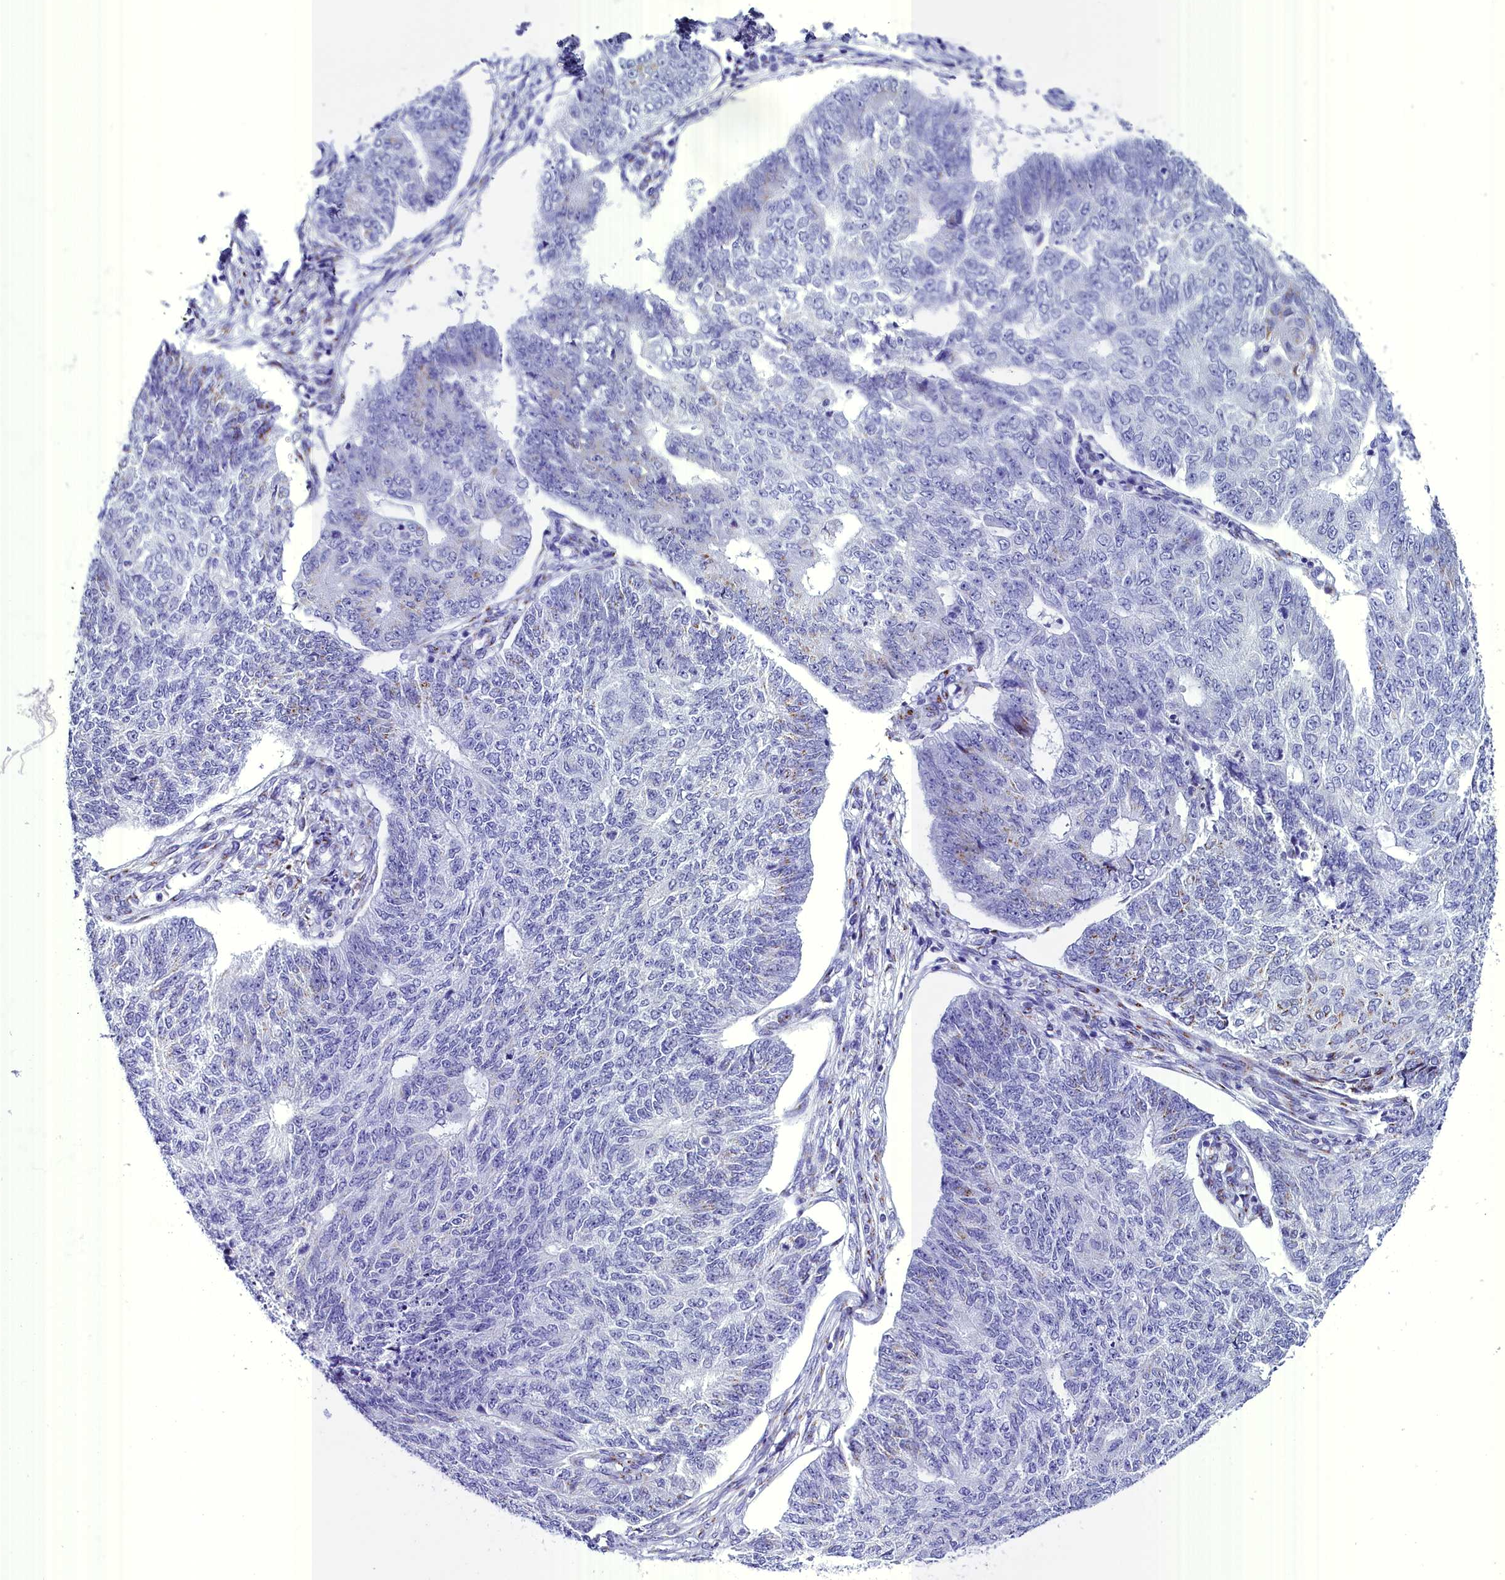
{"staining": {"intensity": "negative", "quantity": "none", "location": "none"}, "tissue": "endometrial cancer", "cell_type": "Tumor cells", "image_type": "cancer", "snomed": [{"axis": "morphology", "description": "Adenocarcinoma, NOS"}, {"axis": "topography", "description": "Endometrium"}], "caption": "Endometrial adenocarcinoma was stained to show a protein in brown. There is no significant positivity in tumor cells. (Immunohistochemistry (ihc), brightfield microscopy, high magnification).", "gene": "AP3B2", "patient": {"sex": "female", "age": 32}}